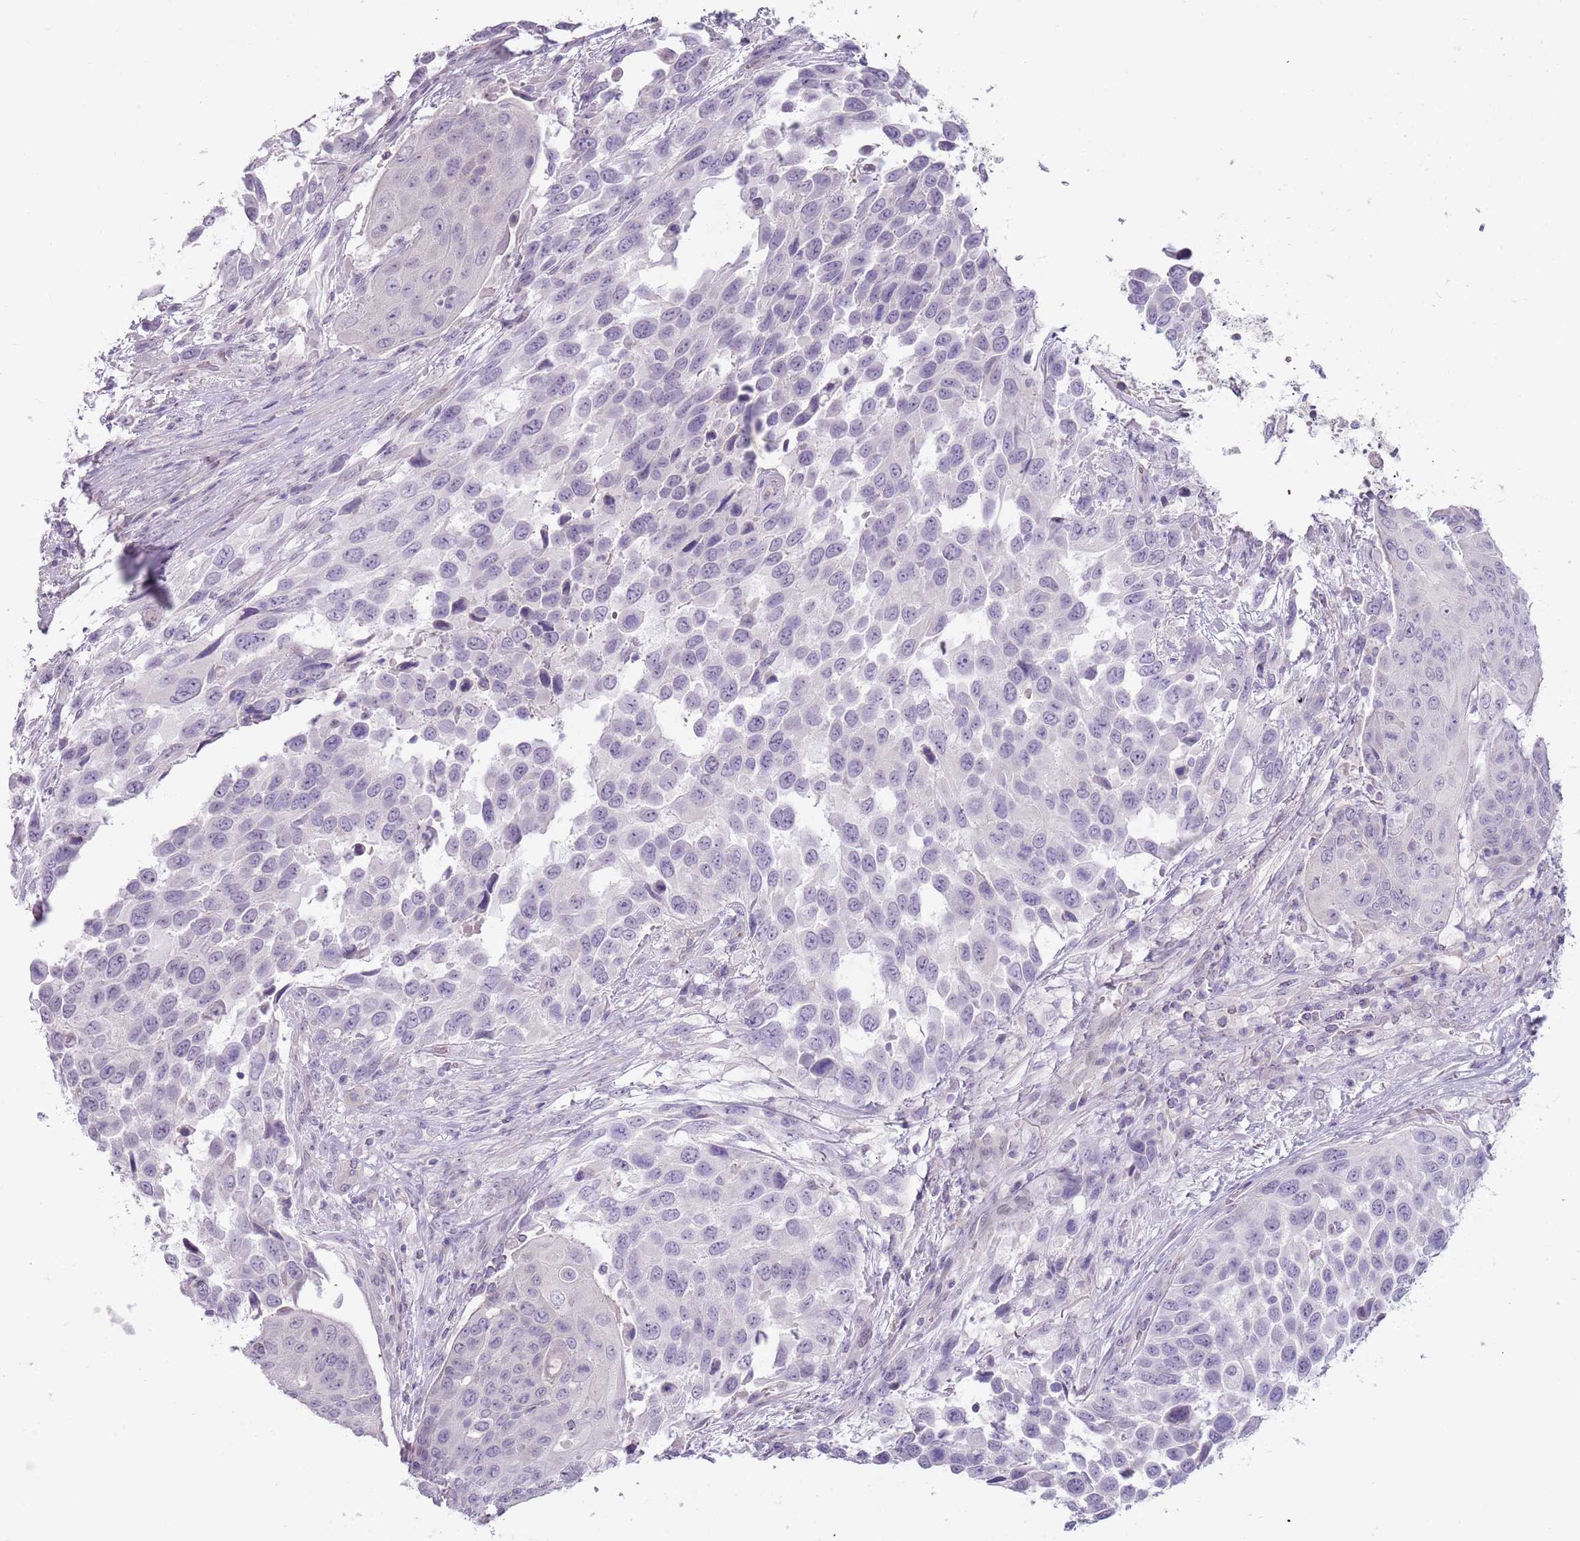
{"staining": {"intensity": "negative", "quantity": "none", "location": "none"}, "tissue": "urothelial cancer", "cell_type": "Tumor cells", "image_type": "cancer", "snomed": [{"axis": "morphology", "description": "Urothelial carcinoma, High grade"}, {"axis": "topography", "description": "Urinary bladder"}], "caption": "This image is of urothelial cancer stained with immunohistochemistry to label a protein in brown with the nuclei are counter-stained blue. There is no staining in tumor cells.", "gene": "RFX2", "patient": {"sex": "female", "age": 70}}